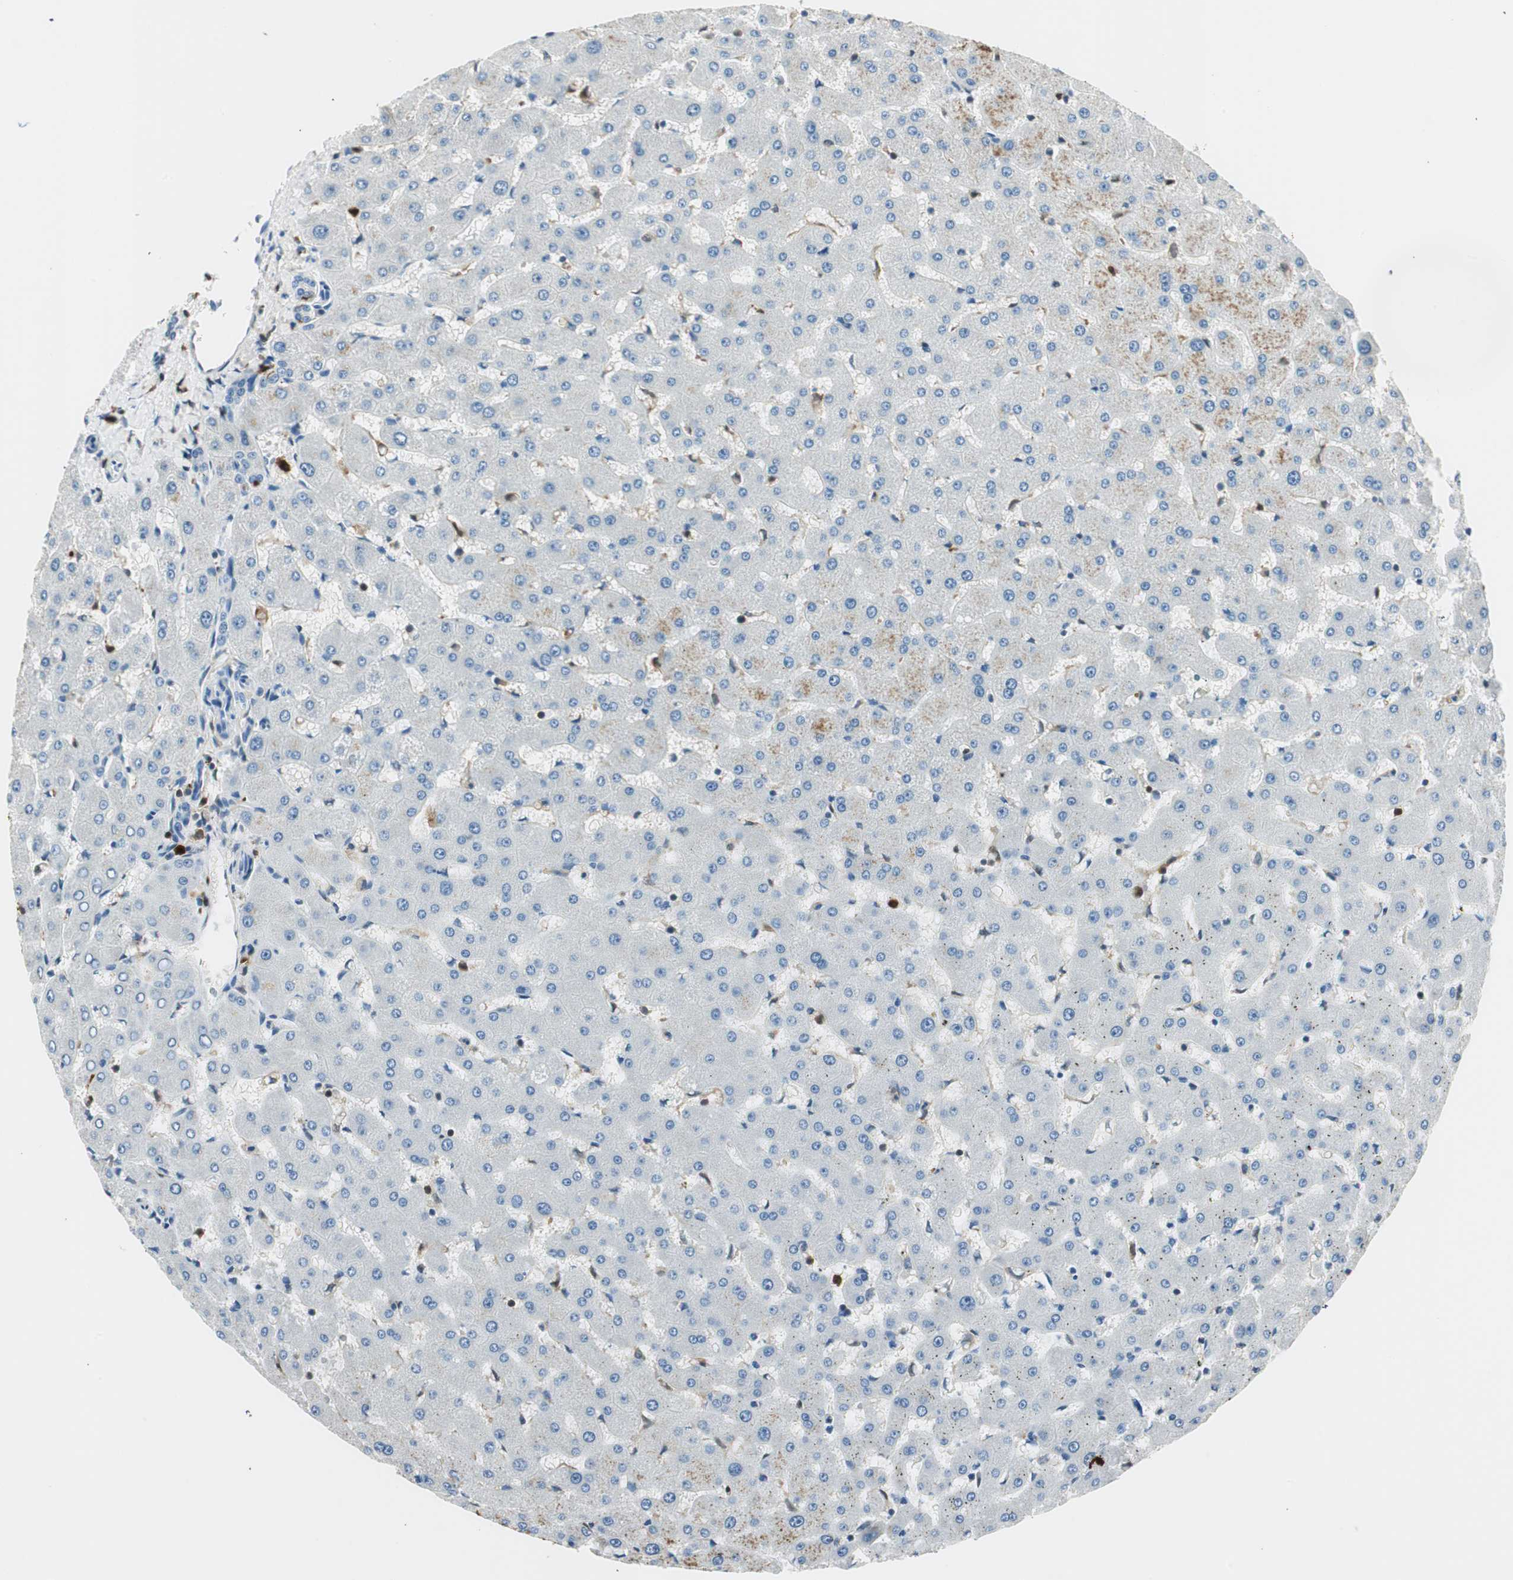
{"staining": {"intensity": "negative", "quantity": "none", "location": "none"}, "tissue": "liver", "cell_type": "Cholangiocytes", "image_type": "normal", "snomed": [{"axis": "morphology", "description": "Normal tissue, NOS"}, {"axis": "topography", "description": "Liver"}], "caption": "Cholangiocytes are negative for brown protein staining in benign liver. (DAB immunohistochemistry, high magnification).", "gene": "COTL1", "patient": {"sex": "female", "age": 63}}